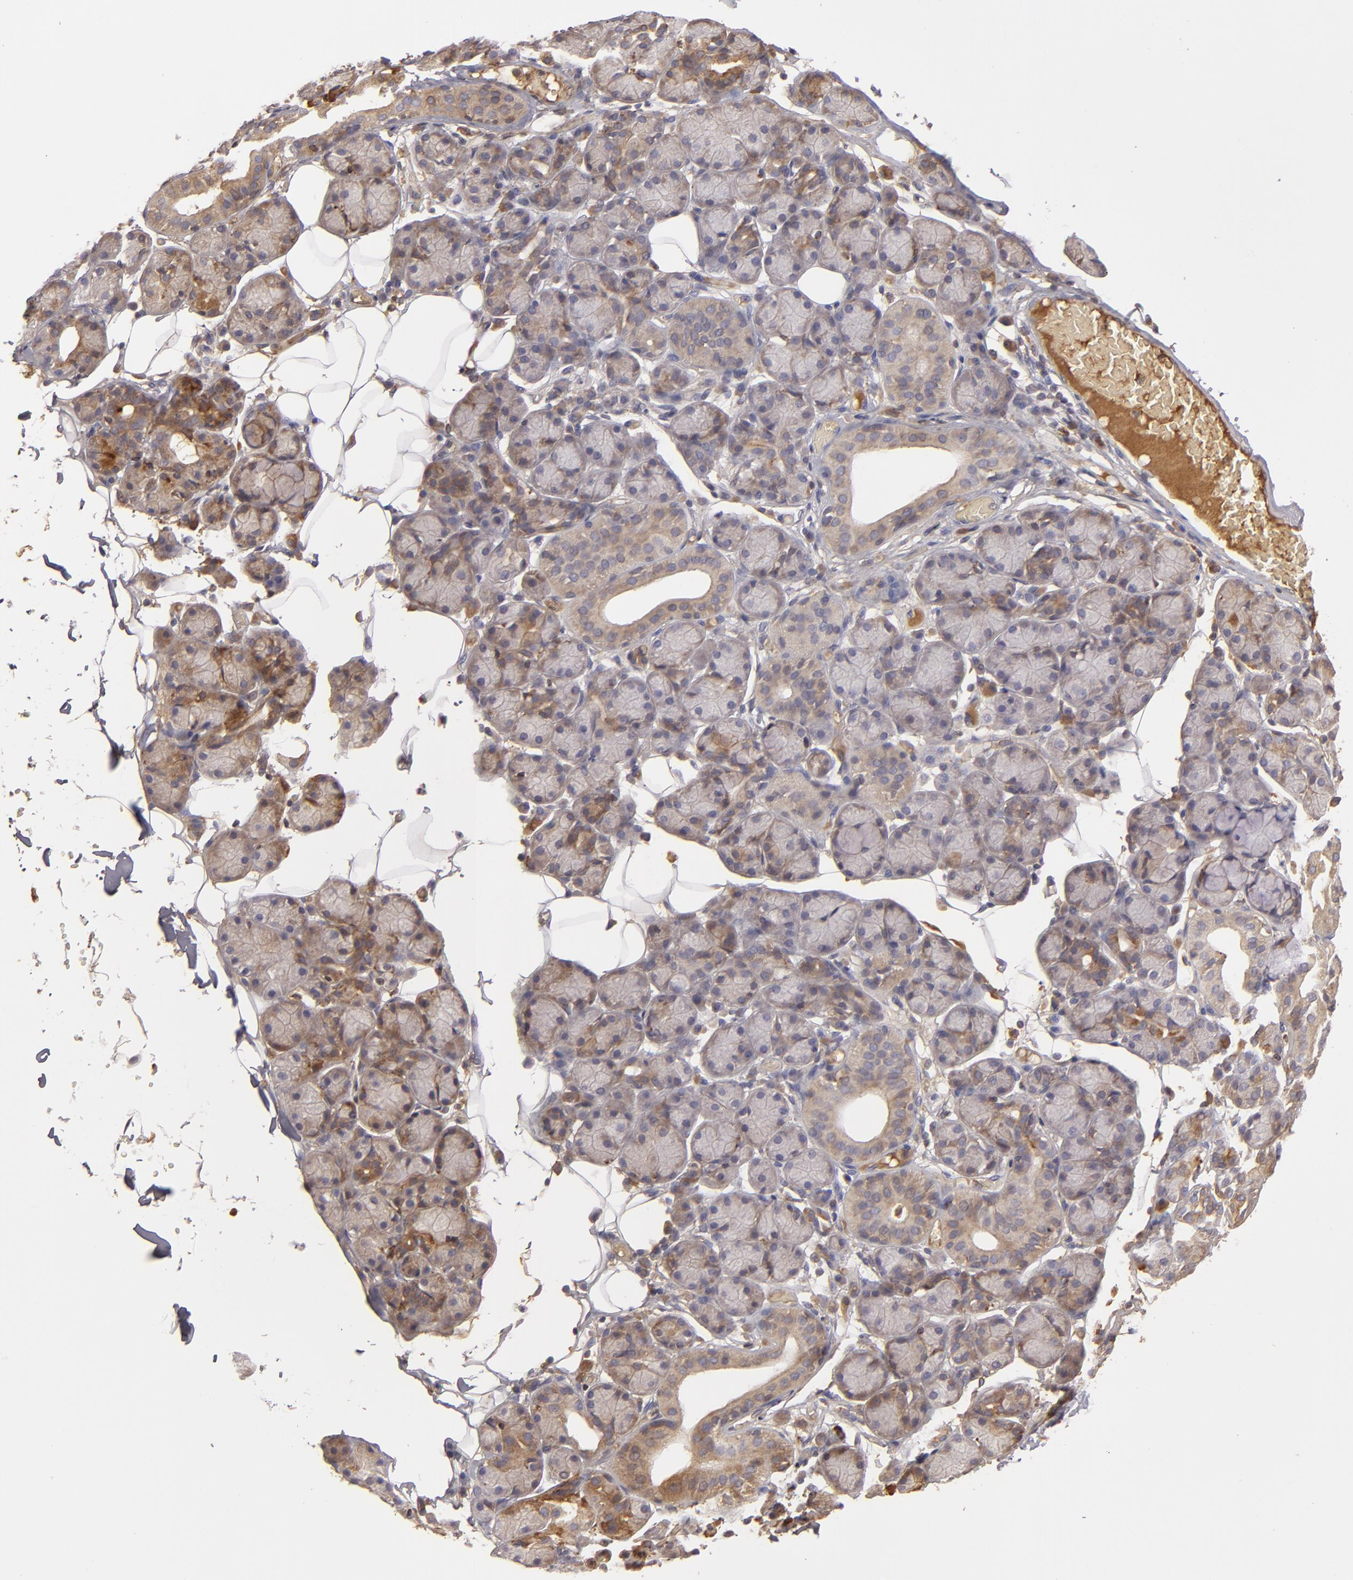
{"staining": {"intensity": "moderate", "quantity": ">75%", "location": "cytoplasmic/membranous"}, "tissue": "salivary gland", "cell_type": "Glandular cells", "image_type": "normal", "snomed": [{"axis": "morphology", "description": "Normal tissue, NOS"}, {"axis": "topography", "description": "Salivary gland"}], "caption": "Brown immunohistochemical staining in benign human salivary gland demonstrates moderate cytoplasmic/membranous expression in approximately >75% of glandular cells. (DAB = brown stain, brightfield microscopy at high magnification).", "gene": "CFB", "patient": {"sex": "male", "age": 54}}